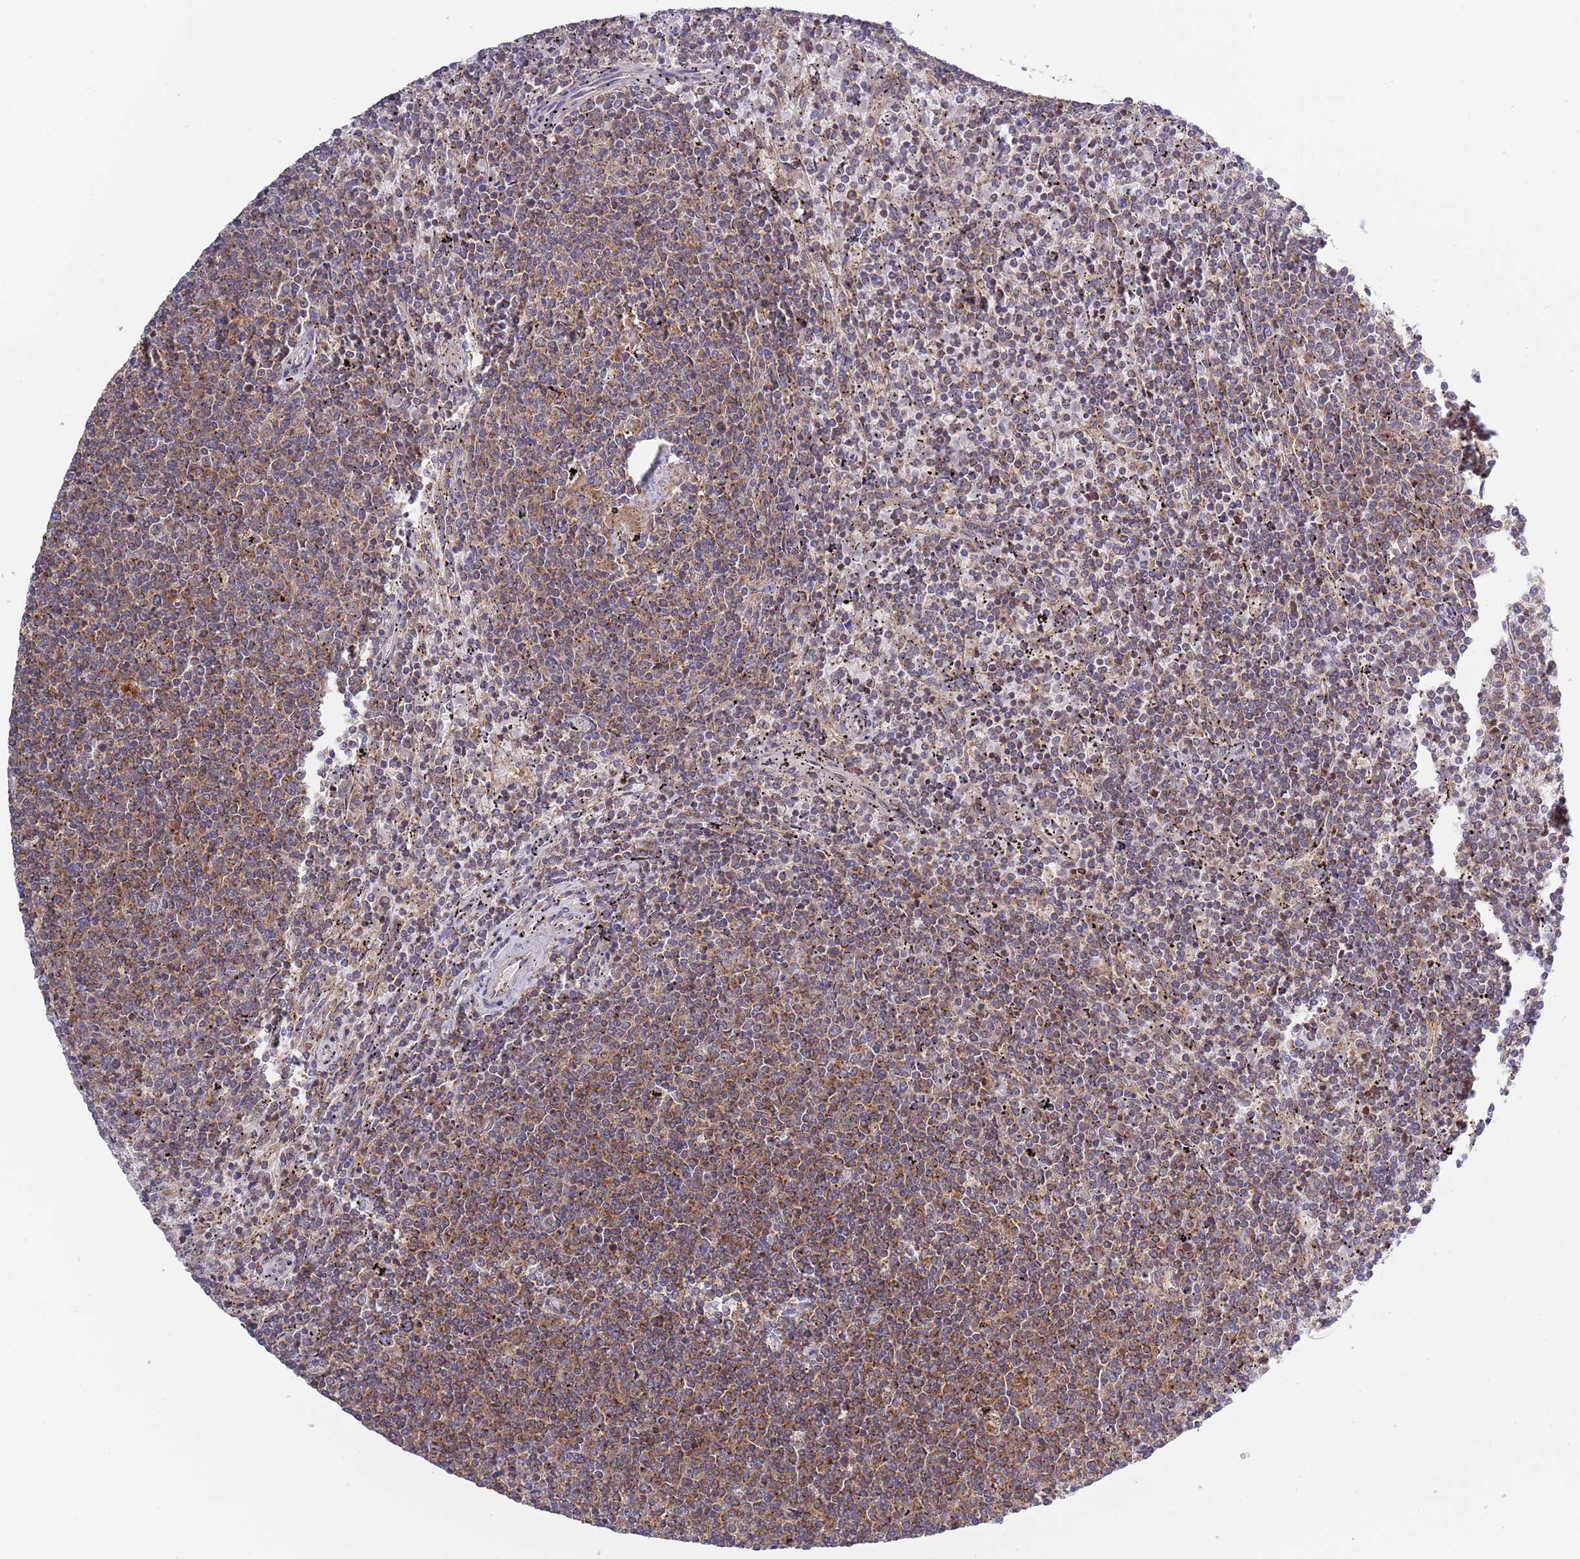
{"staining": {"intensity": "moderate", "quantity": "25%-75%", "location": "cytoplasmic/membranous"}, "tissue": "lymphoma", "cell_type": "Tumor cells", "image_type": "cancer", "snomed": [{"axis": "morphology", "description": "Malignant lymphoma, non-Hodgkin's type, Low grade"}, {"axis": "topography", "description": "Spleen"}], "caption": "Tumor cells exhibit medium levels of moderate cytoplasmic/membranous expression in approximately 25%-75% of cells in human lymphoma.", "gene": "IRS4", "patient": {"sex": "female", "age": 50}}